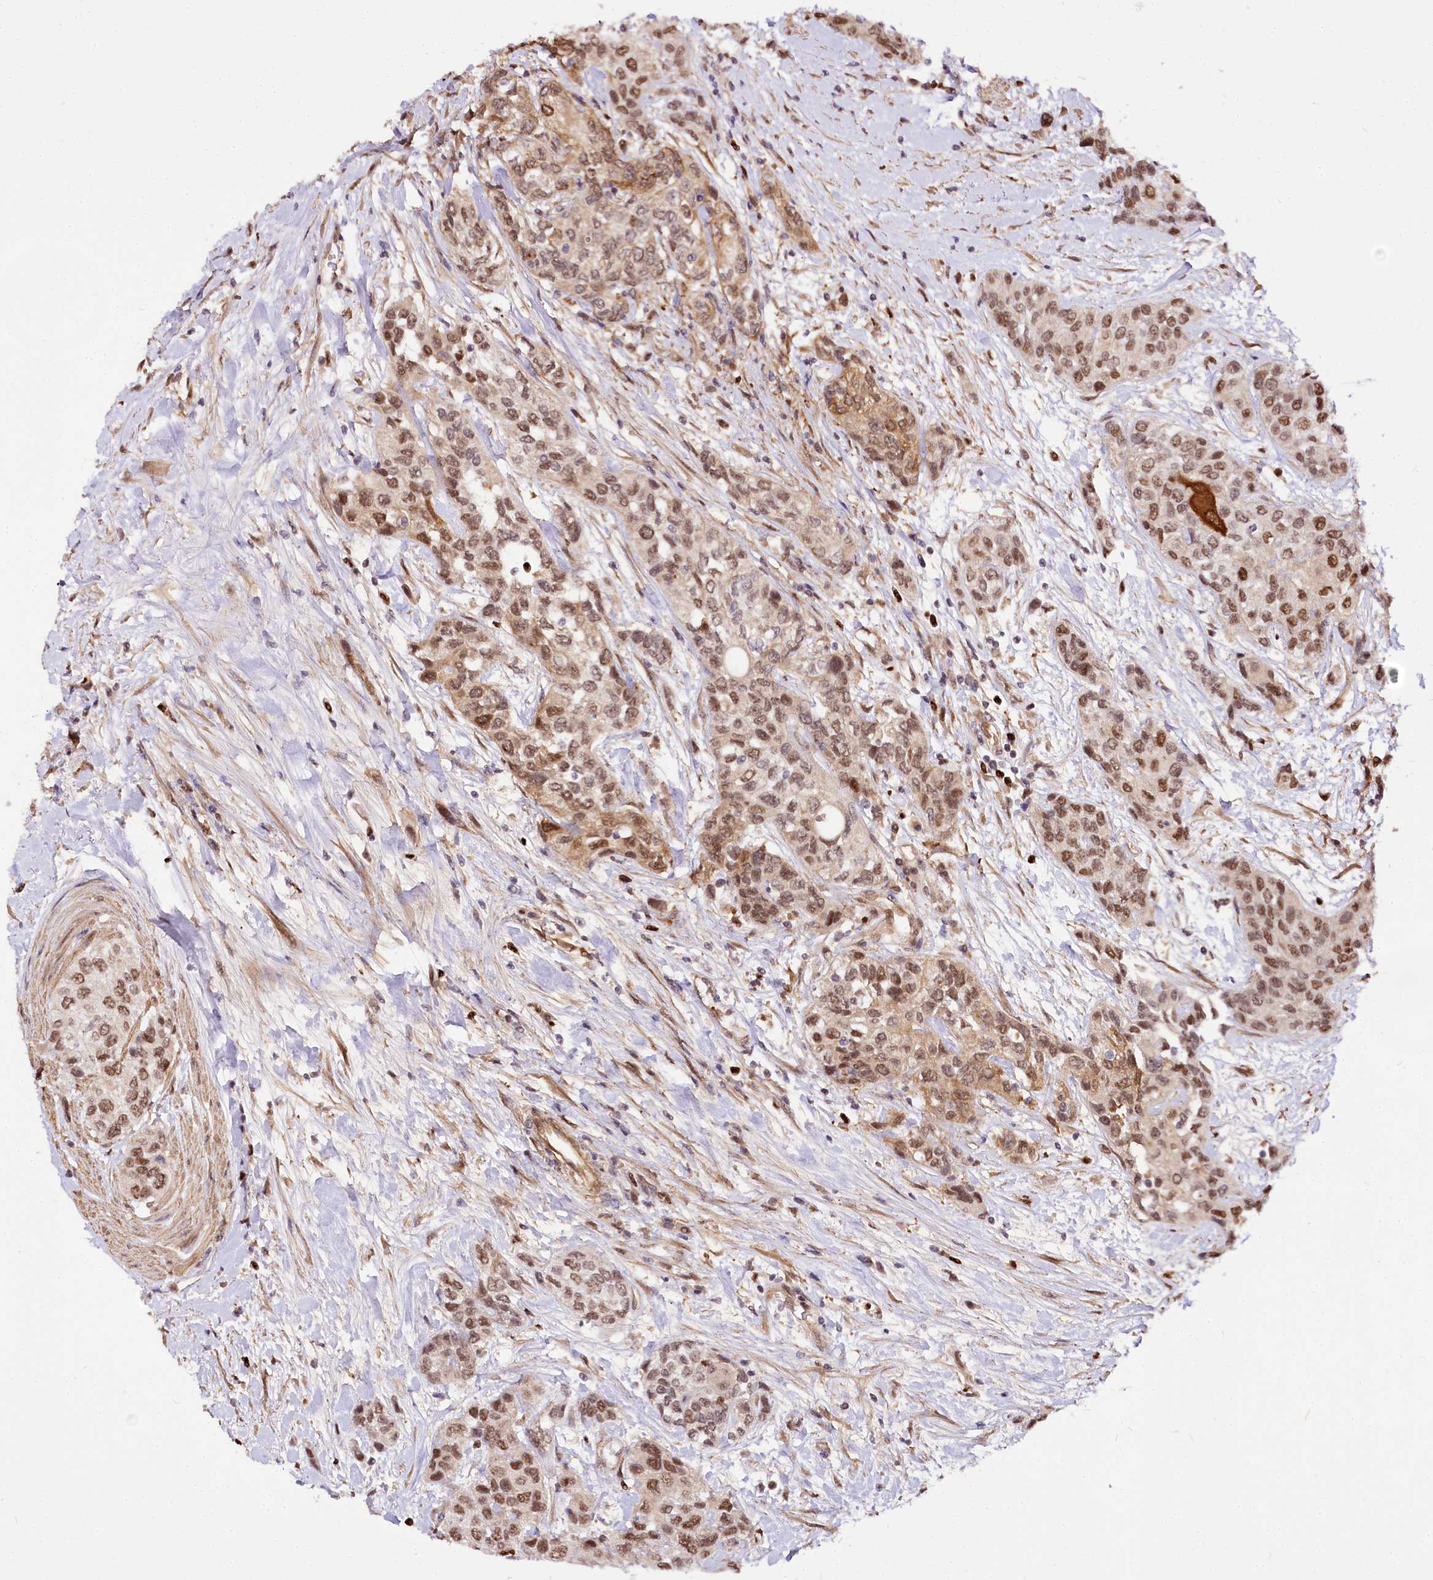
{"staining": {"intensity": "moderate", "quantity": ">75%", "location": "nuclear"}, "tissue": "urothelial cancer", "cell_type": "Tumor cells", "image_type": "cancer", "snomed": [{"axis": "morphology", "description": "Normal tissue, NOS"}, {"axis": "morphology", "description": "Urothelial carcinoma, High grade"}, {"axis": "topography", "description": "Vascular tissue"}, {"axis": "topography", "description": "Urinary bladder"}], "caption": "DAB immunohistochemical staining of human urothelial cancer exhibits moderate nuclear protein expression in approximately >75% of tumor cells. Immunohistochemistry stains the protein in brown and the nuclei are stained blue.", "gene": "GNL3L", "patient": {"sex": "female", "age": 56}}